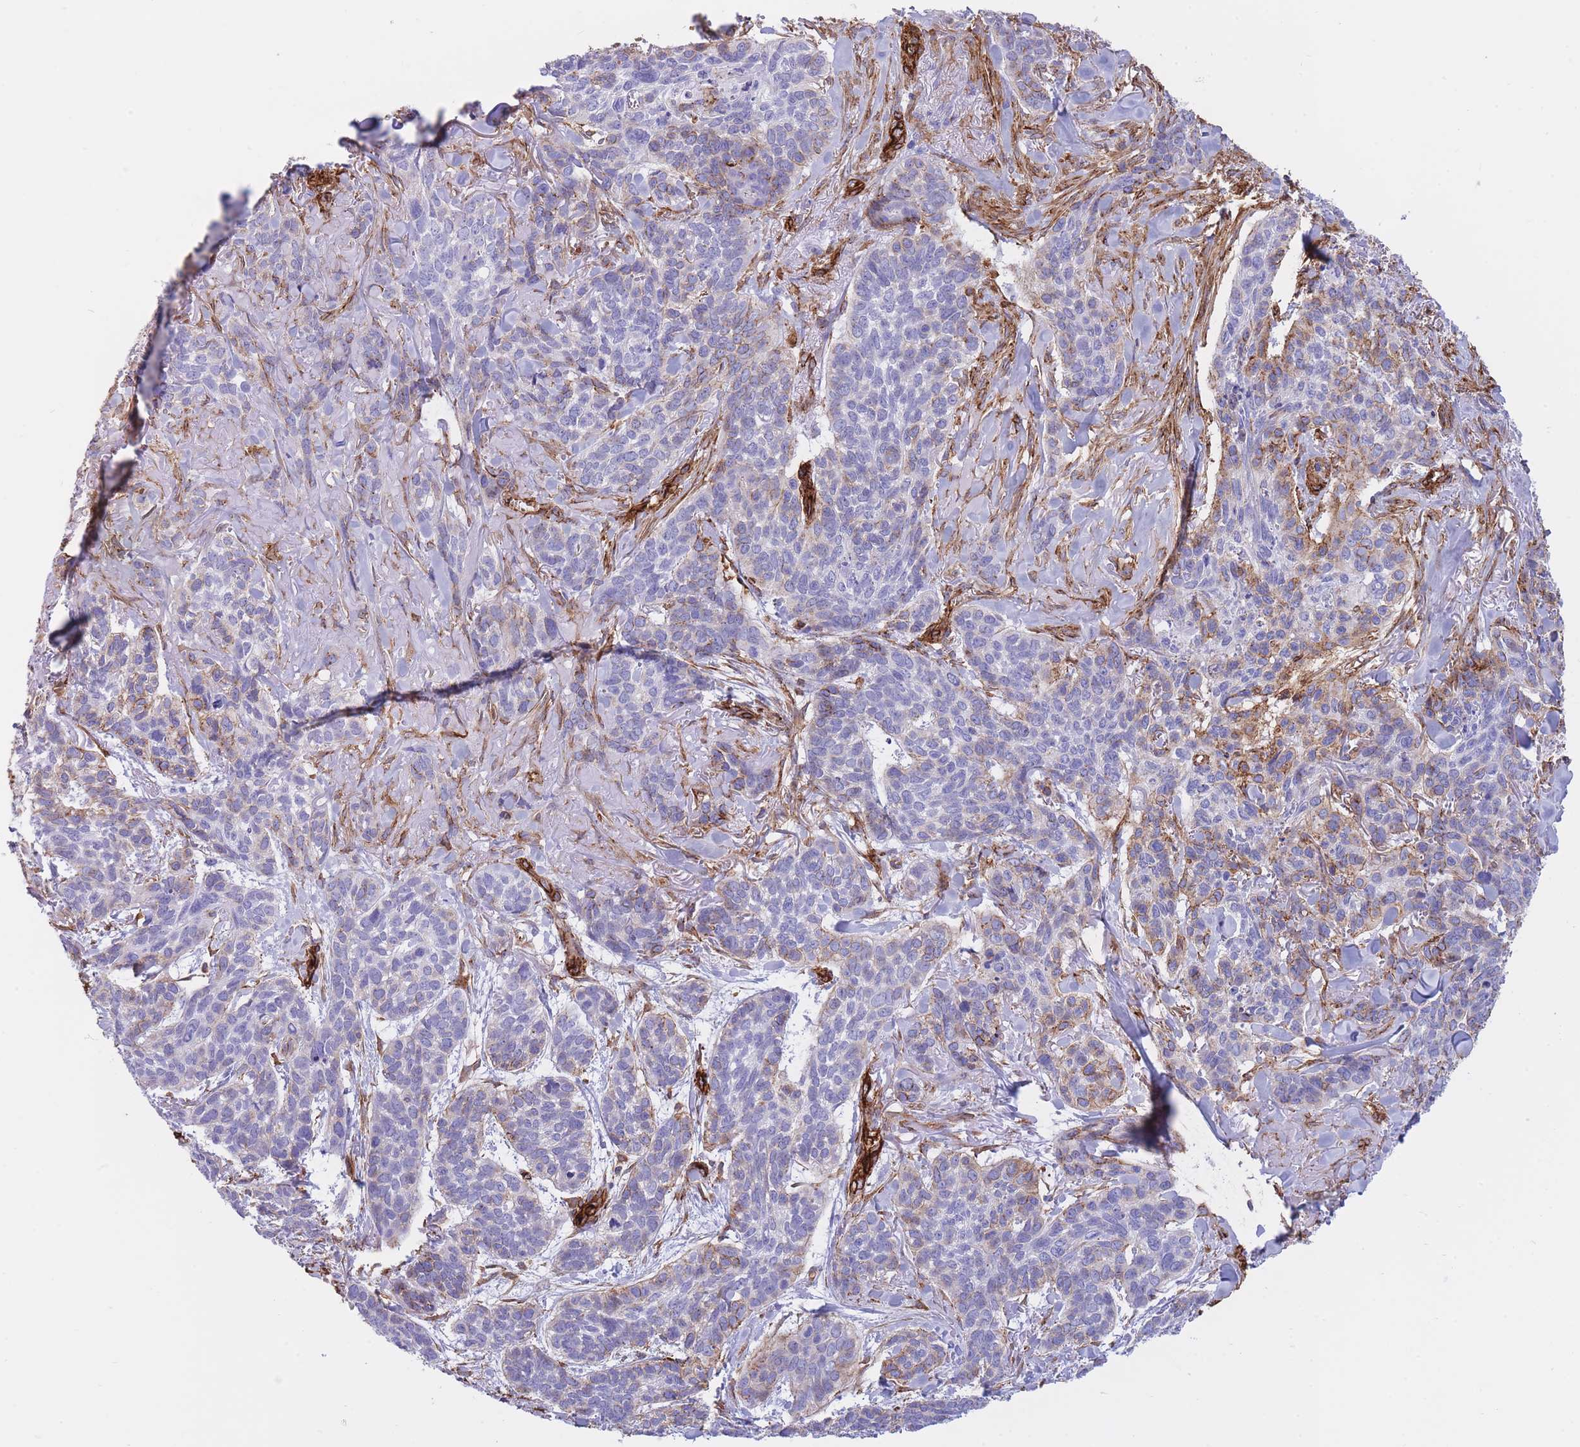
{"staining": {"intensity": "negative", "quantity": "none", "location": "none"}, "tissue": "skin cancer", "cell_type": "Tumor cells", "image_type": "cancer", "snomed": [{"axis": "morphology", "description": "Basal cell carcinoma"}, {"axis": "topography", "description": "Skin"}], "caption": "This is a photomicrograph of IHC staining of skin basal cell carcinoma, which shows no positivity in tumor cells.", "gene": "CAVIN1", "patient": {"sex": "male", "age": 86}}